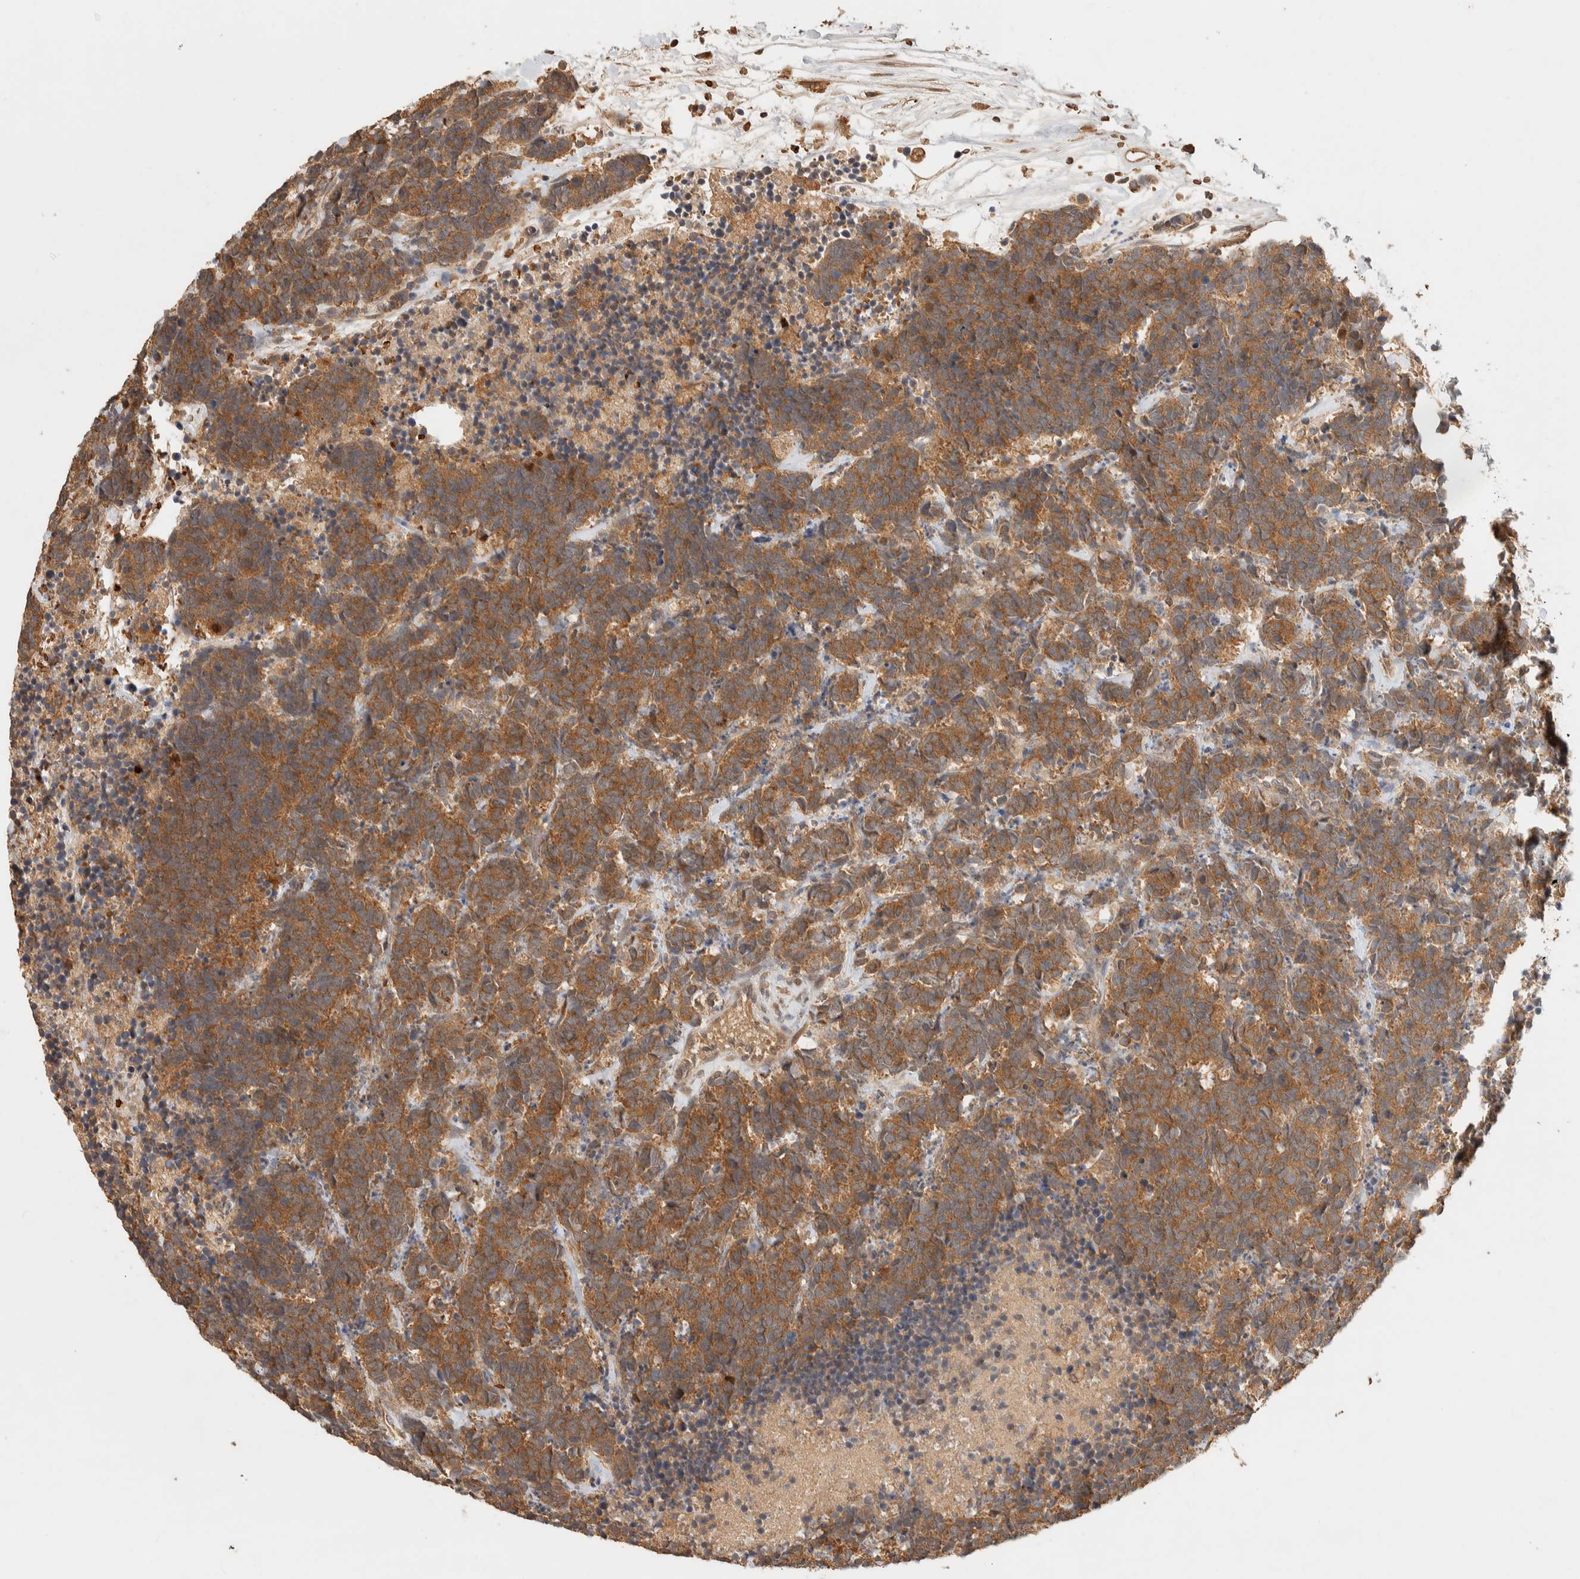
{"staining": {"intensity": "strong", "quantity": ">75%", "location": "cytoplasmic/membranous"}, "tissue": "carcinoid", "cell_type": "Tumor cells", "image_type": "cancer", "snomed": [{"axis": "morphology", "description": "Carcinoma, NOS"}, {"axis": "morphology", "description": "Carcinoid, malignant, NOS"}, {"axis": "topography", "description": "Urinary bladder"}], "caption": "A high-resolution photomicrograph shows IHC staining of carcinoid, which displays strong cytoplasmic/membranous expression in about >75% of tumor cells.", "gene": "TTI2", "patient": {"sex": "male", "age": 57}}